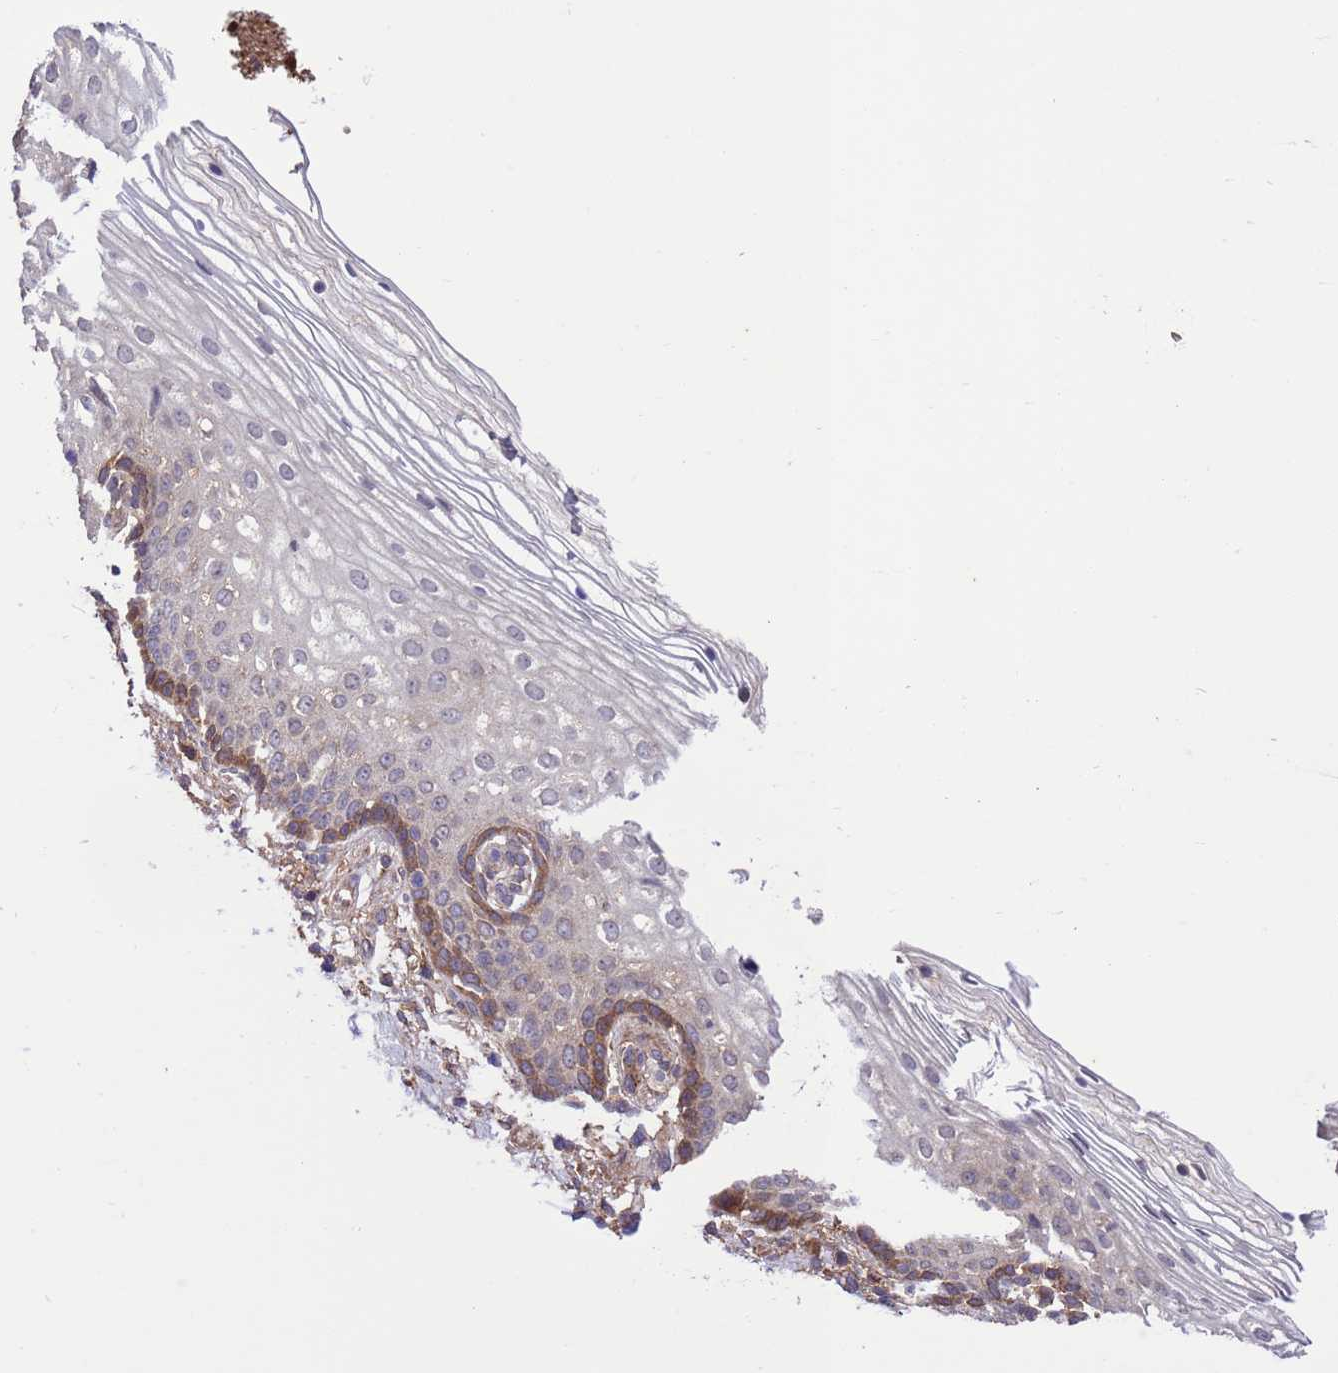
{"staining": {"intensity": "moderate", "quantity": "<25%", "location": "cytoplasmic/membranous"}, "tissue": "vagina", "cell_type": "Squamous epithelial cells", "image_type": "normal", "snomed": [{"axis": "morphology", "description": "Normal tissue, NOS"}, {"axis": "topography", "description": "Vagina"}], "caption": "Immunohistochemistry of unremarkable human vagina demonstrates low levels of moderate cytoplasmic/membranous expression in about <25% of squamous epithelial cells.", "gene": "ARHGAP12", "patient": {"sex": "female", "age": 60}}